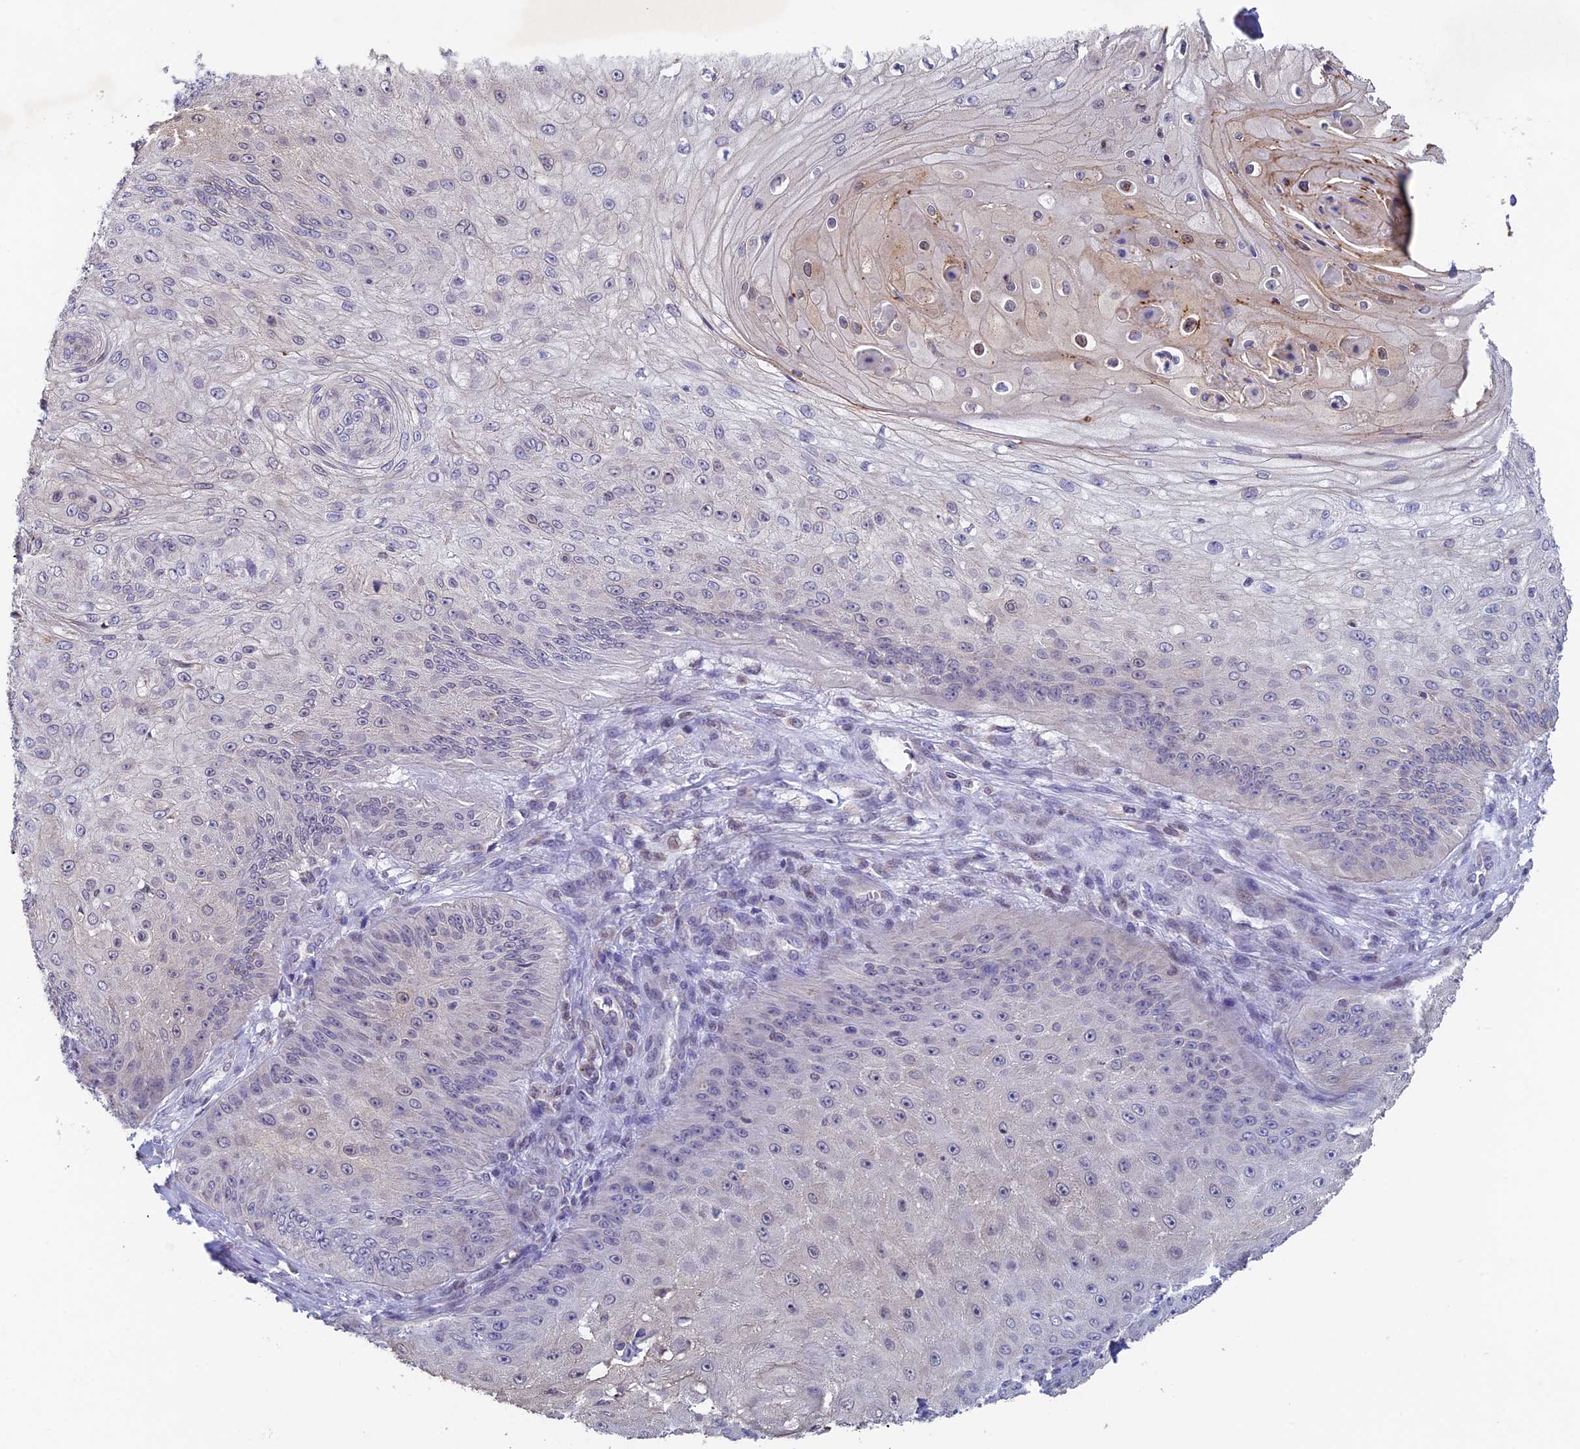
{"staining": {"intensity": "negative", "quantity": "none", "location": "none"}, "tissue": "skin cancer", "cell_type": "Tumor cells", "image_type": "cancer", "snomed": [{"axis": "morphology", "description": "Squamous cell carcinoma, NOS"}, {"axis": "topography", "description": "Skin"}], "caption": "A high-resolution histopathology image shows immunohistochemistry (IHC) staining of skin cancer, which demonstrates no significant staining in tumor cells. (DAB (3,3'-diaminobenzidine) immunohistochemistry with hematoxylin counter stain).", "gene": "REXO5", "patient": {"sex": "male", "age": 70}}